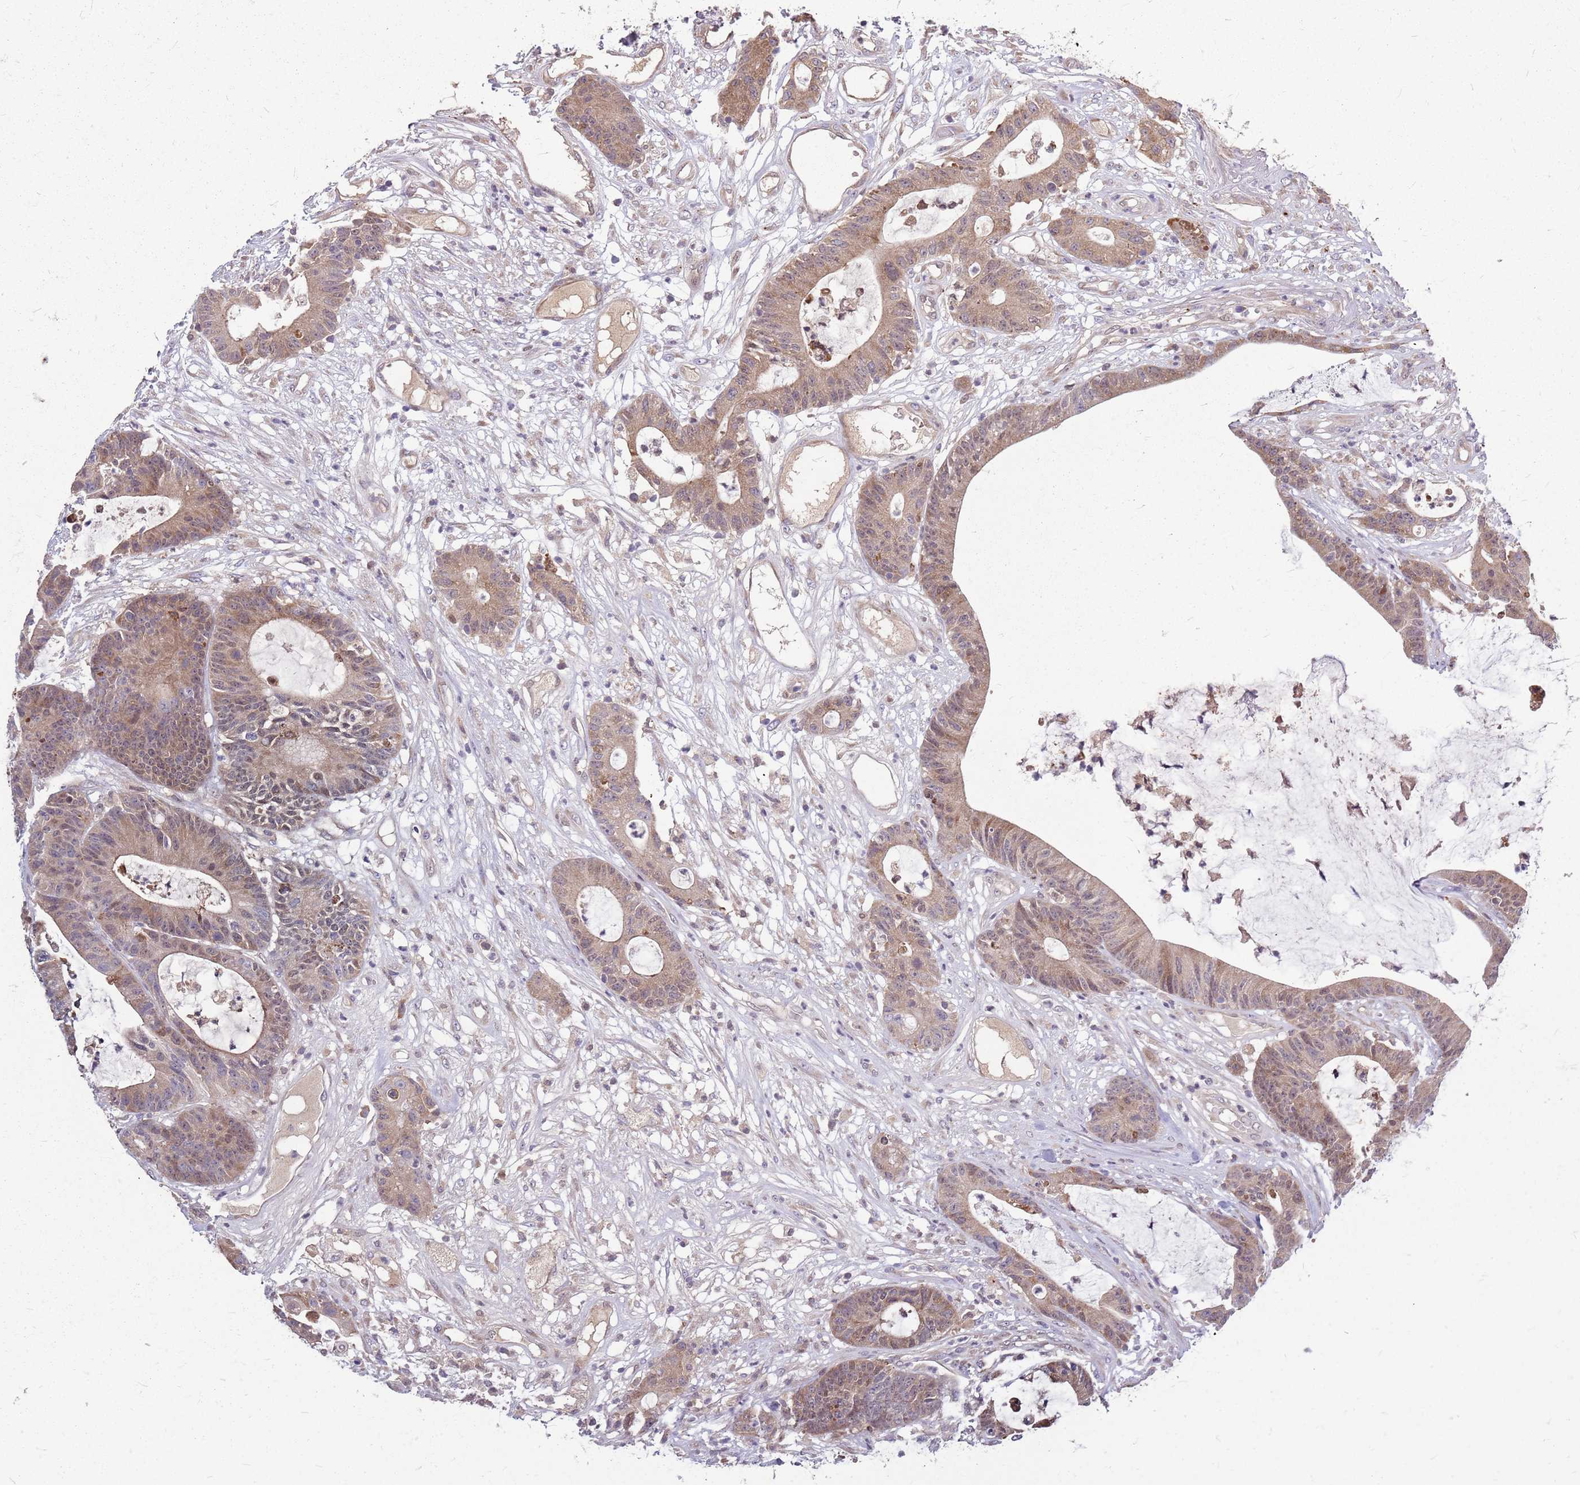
{"staining": {"intensity": "moderate", "quantity": "25%-75%", "location": "cytoplasmic/membranous,nuclear"}, "tissue": "colorectal cancer", "cell_type": "Tumor cells", "image_type": "cancer", "snomed": [{"axis": "morphology", "description": "Adenocarcinoma, NOS"}, {"axis": "topography", "description": "Colon"}], "caption": "A medium amount of moderate cytoplasmic/membranous and nuclear staining is seen in about 25%-75% of tumor cells in adenocarcinoma (colorectal) tissue. Using DAB (brown) and hematoxylin (blue) stains, captured at high magnification using brightfield microscopy.", "gene": "PPP1R27", "patient": {"sex": "female", "age": 84}}